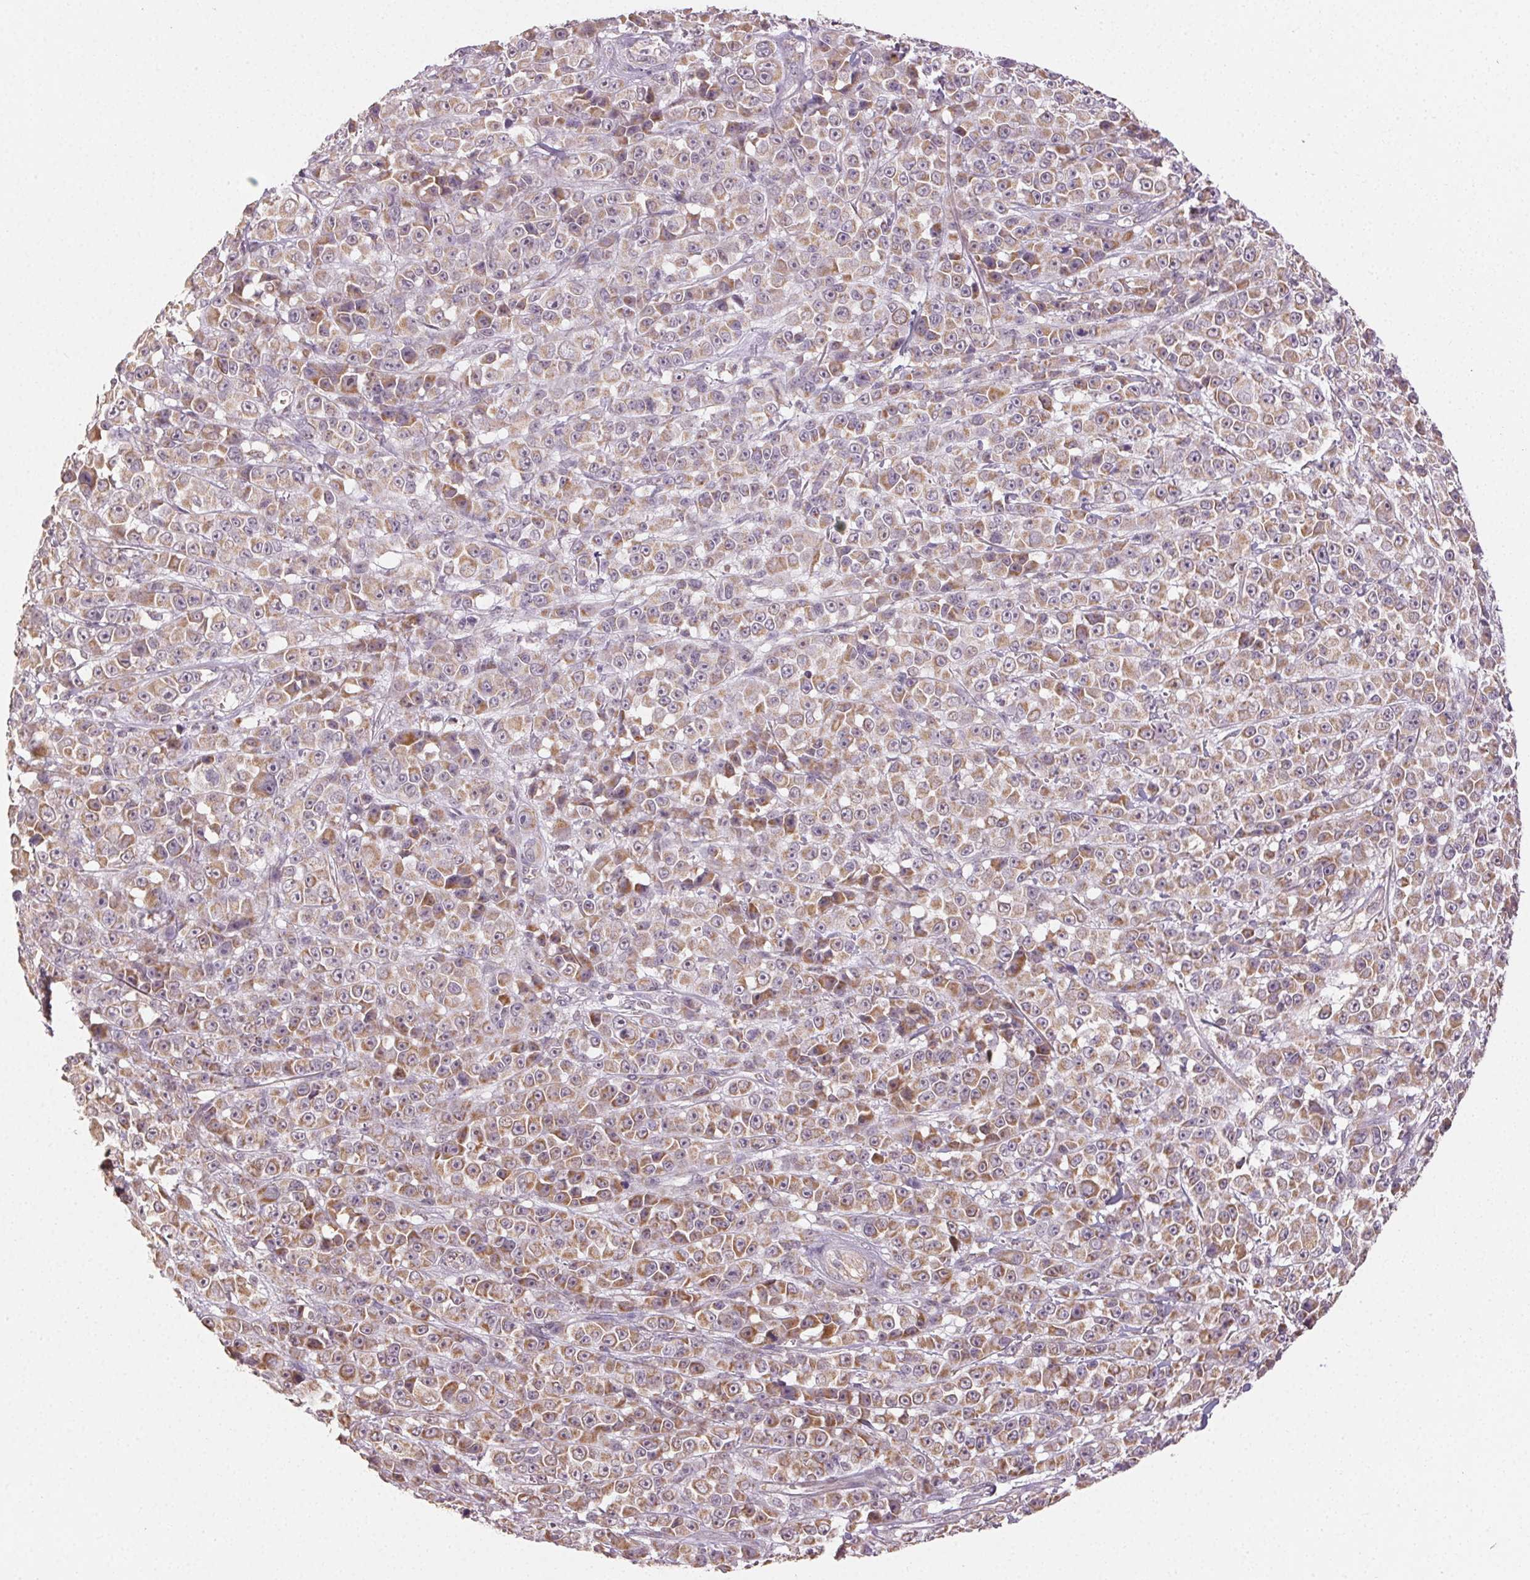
{"staining": {"intensity": "moderate", "quantity": ">75%", "location": "cytoplasmic/membranous"}, "tissue": "melanoma", "cell_type": "Tumor cells", "image_type": "cancer", "snomed": [{"axis": "morphology", "description": "Malignant melanoma, NOS"}, {"axis": "topography", "description": "Skin"}, {"axis": "topography", "description": "Skin of back"}], "caption": "Moderate cytoplasmic/membranous expression is present in about >75% of tumor cells in melanoma. (DAB = brown stain, brightfield microscopy at high magnification).", "gene": "CLASP1", "patient": {"sex": "male", "age": 91}}